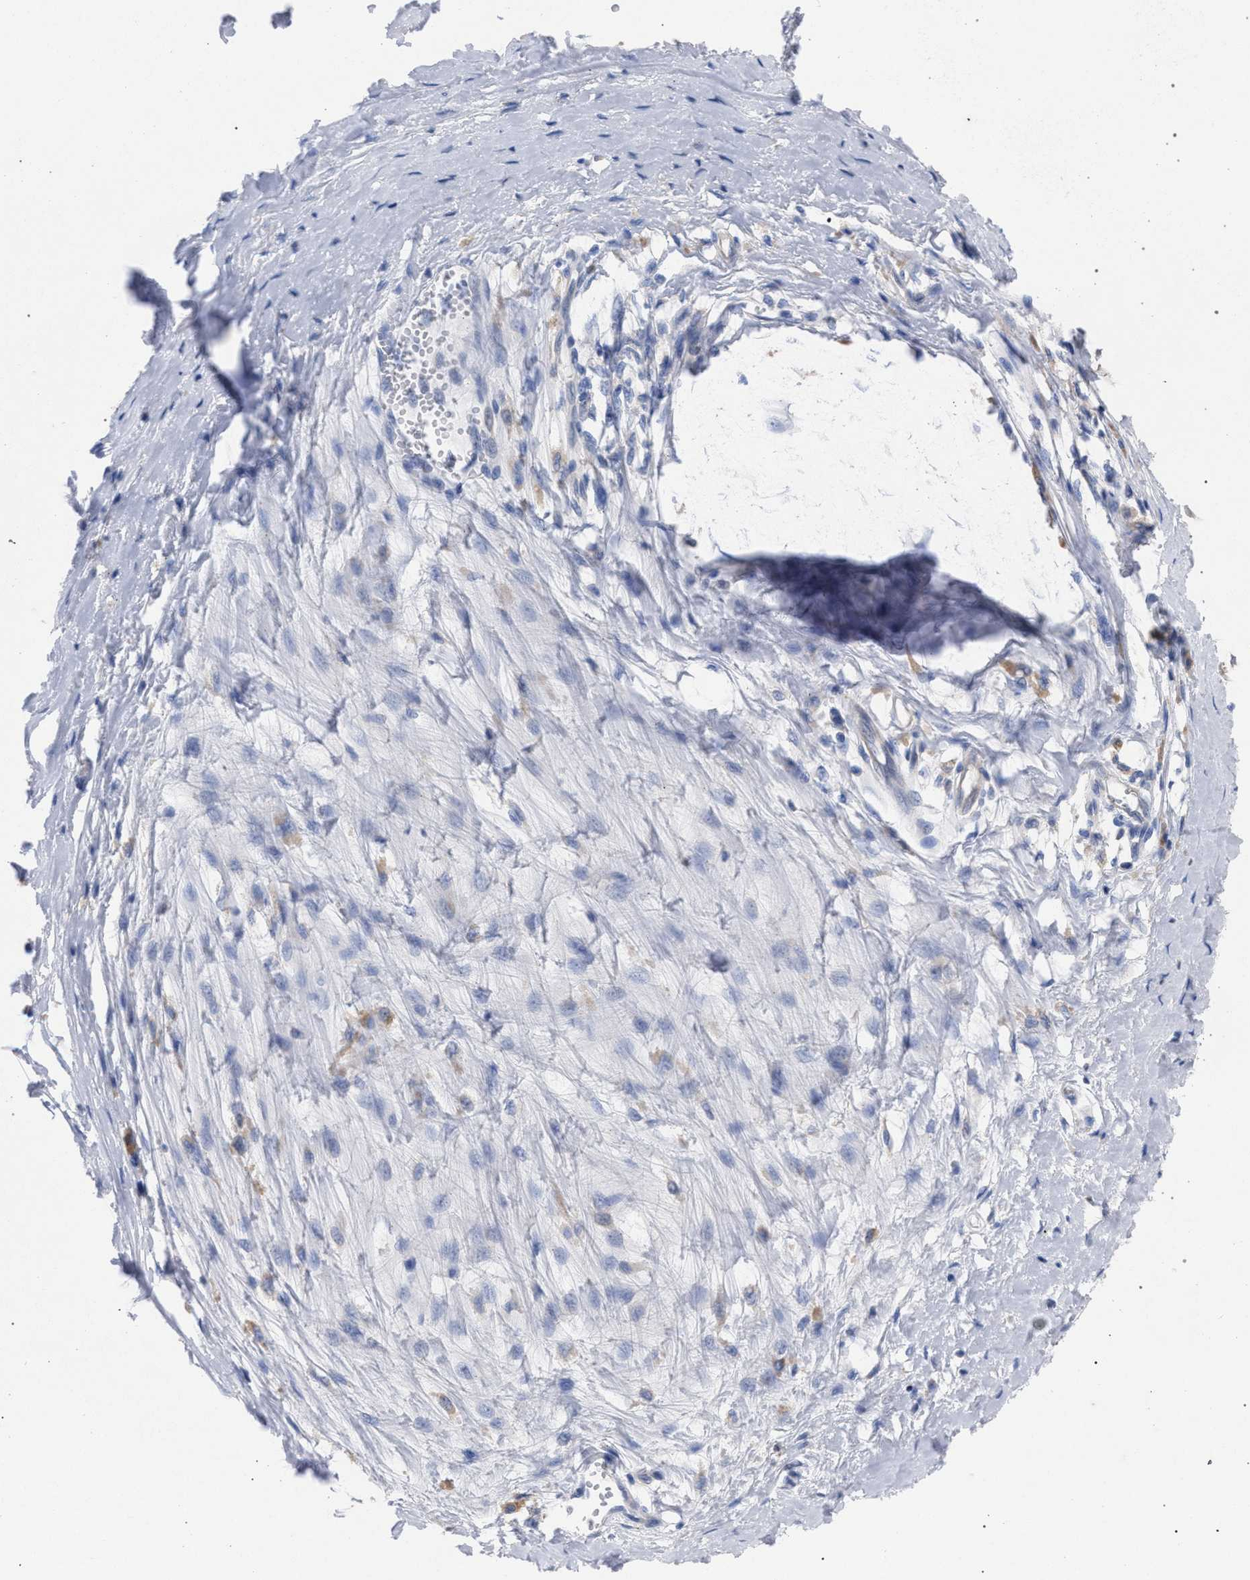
{"staining": {"intensity": "weak", "quantity": "25%-75%", "location": "cytoplasmic/membranous"}, "tissue": "melanoma", "cell_type": "Tumor cells", "image_type": "cancer", "snomed": [{"axis": "morphology", "description": "Malignant melanoma, Metastatic site"}, {"axis": "topography", "description": "Lymph node"}], "caption": "Human malignant melanoma (metastatic site) stained for a protein (brown) displays weak cytoplasmic/membranous positive positivity in about 25%-75% of tumor cells.", "gene": "GMPR", "patient": {"sex": "male", "age": 59}}